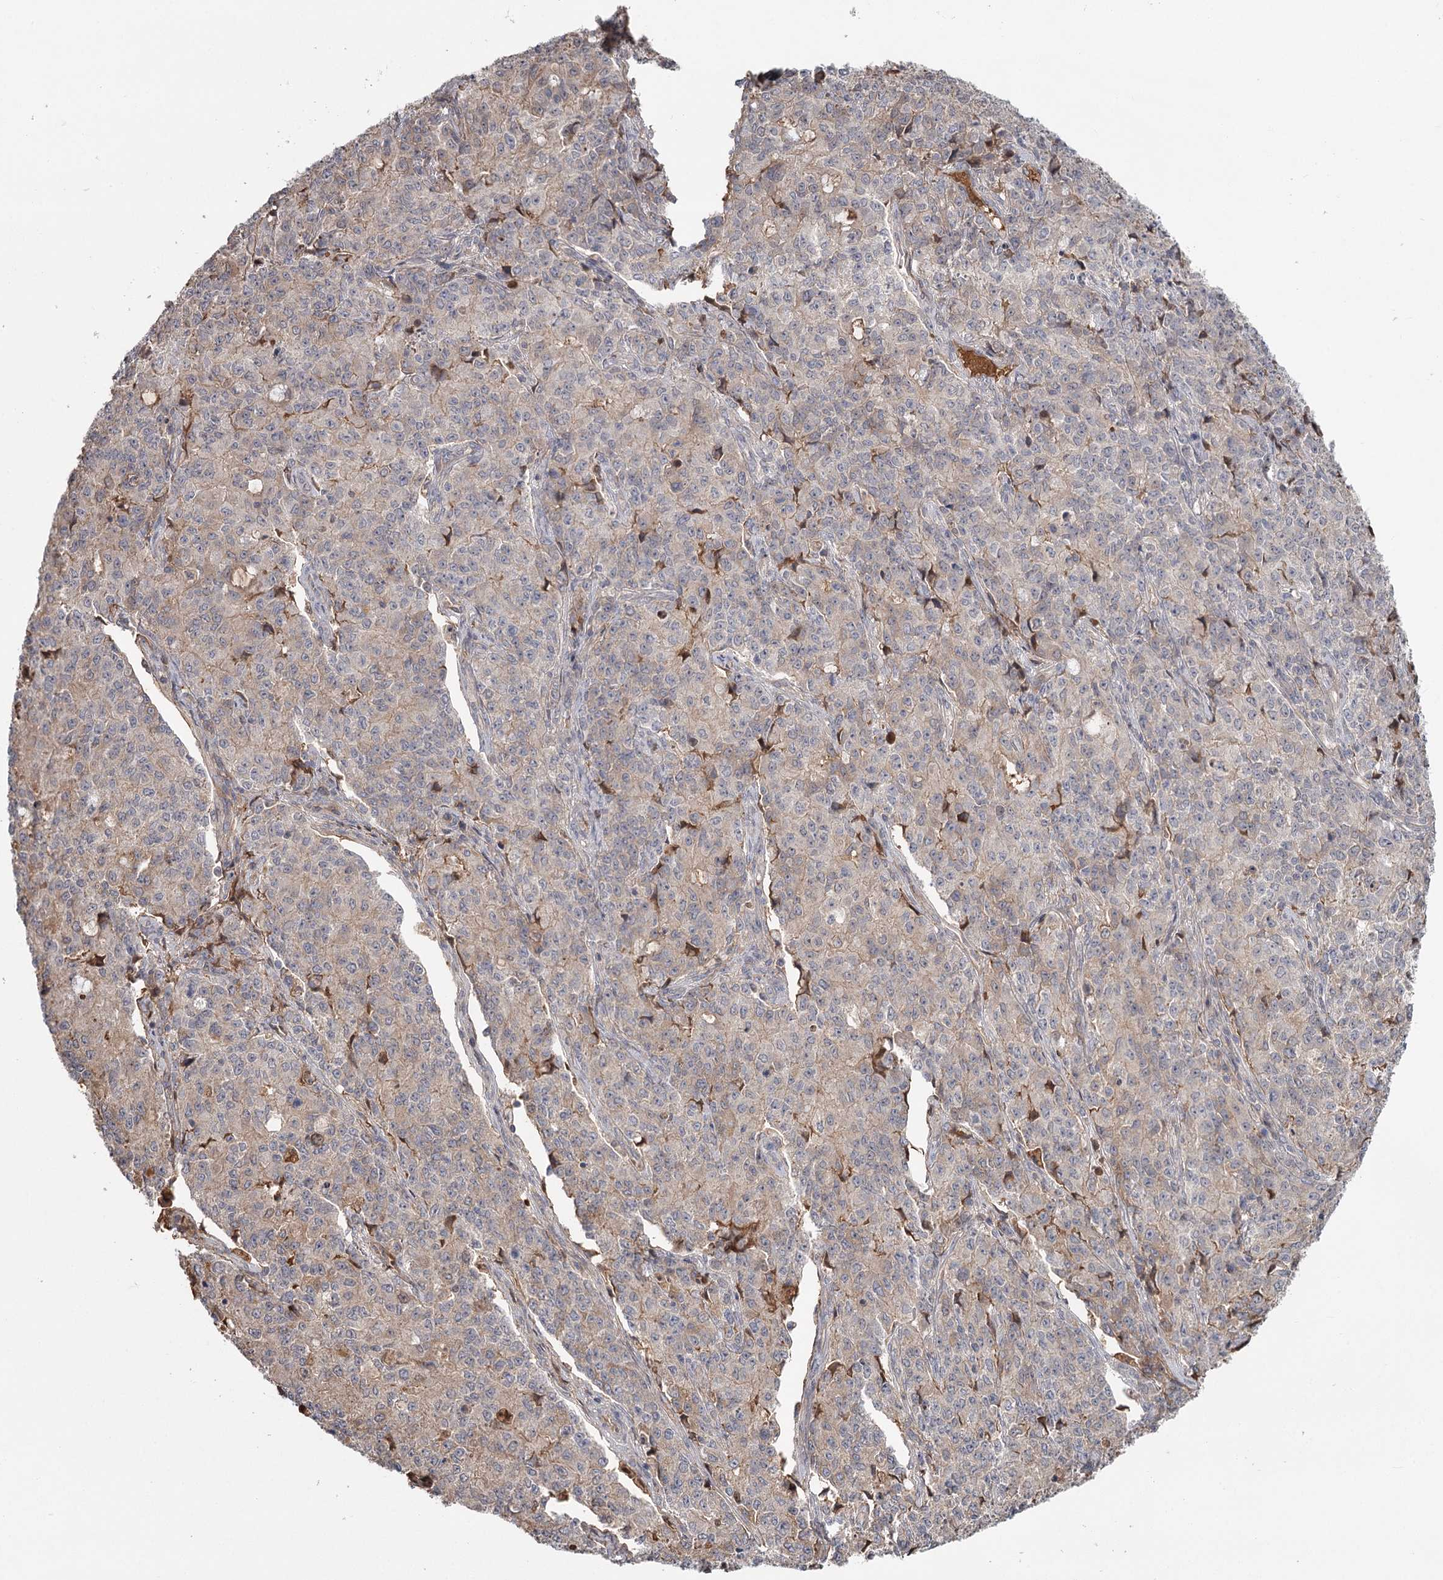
{"staining": {"intensity": "moderate", "quantity": "<25%", "location": "cytoplasmic/membranous"}, "tissue": "endometrial cancer", "cell_type": "Tumor cells", "image_type": "cancer", "snomed": [{"axis": "morphology", "description": "Adenocarcinoma, NOS"}, {"axis": "topography", "description": "Endometrium"}], "caption": "This is a micrograph of IHC staining of endometrial adenocarcinoma, which shows moderate expression in the cytoplasmic/membranous of tumor cells.", "gene": "DHRS9", "patient": {"sex": "female", "age": 50}}